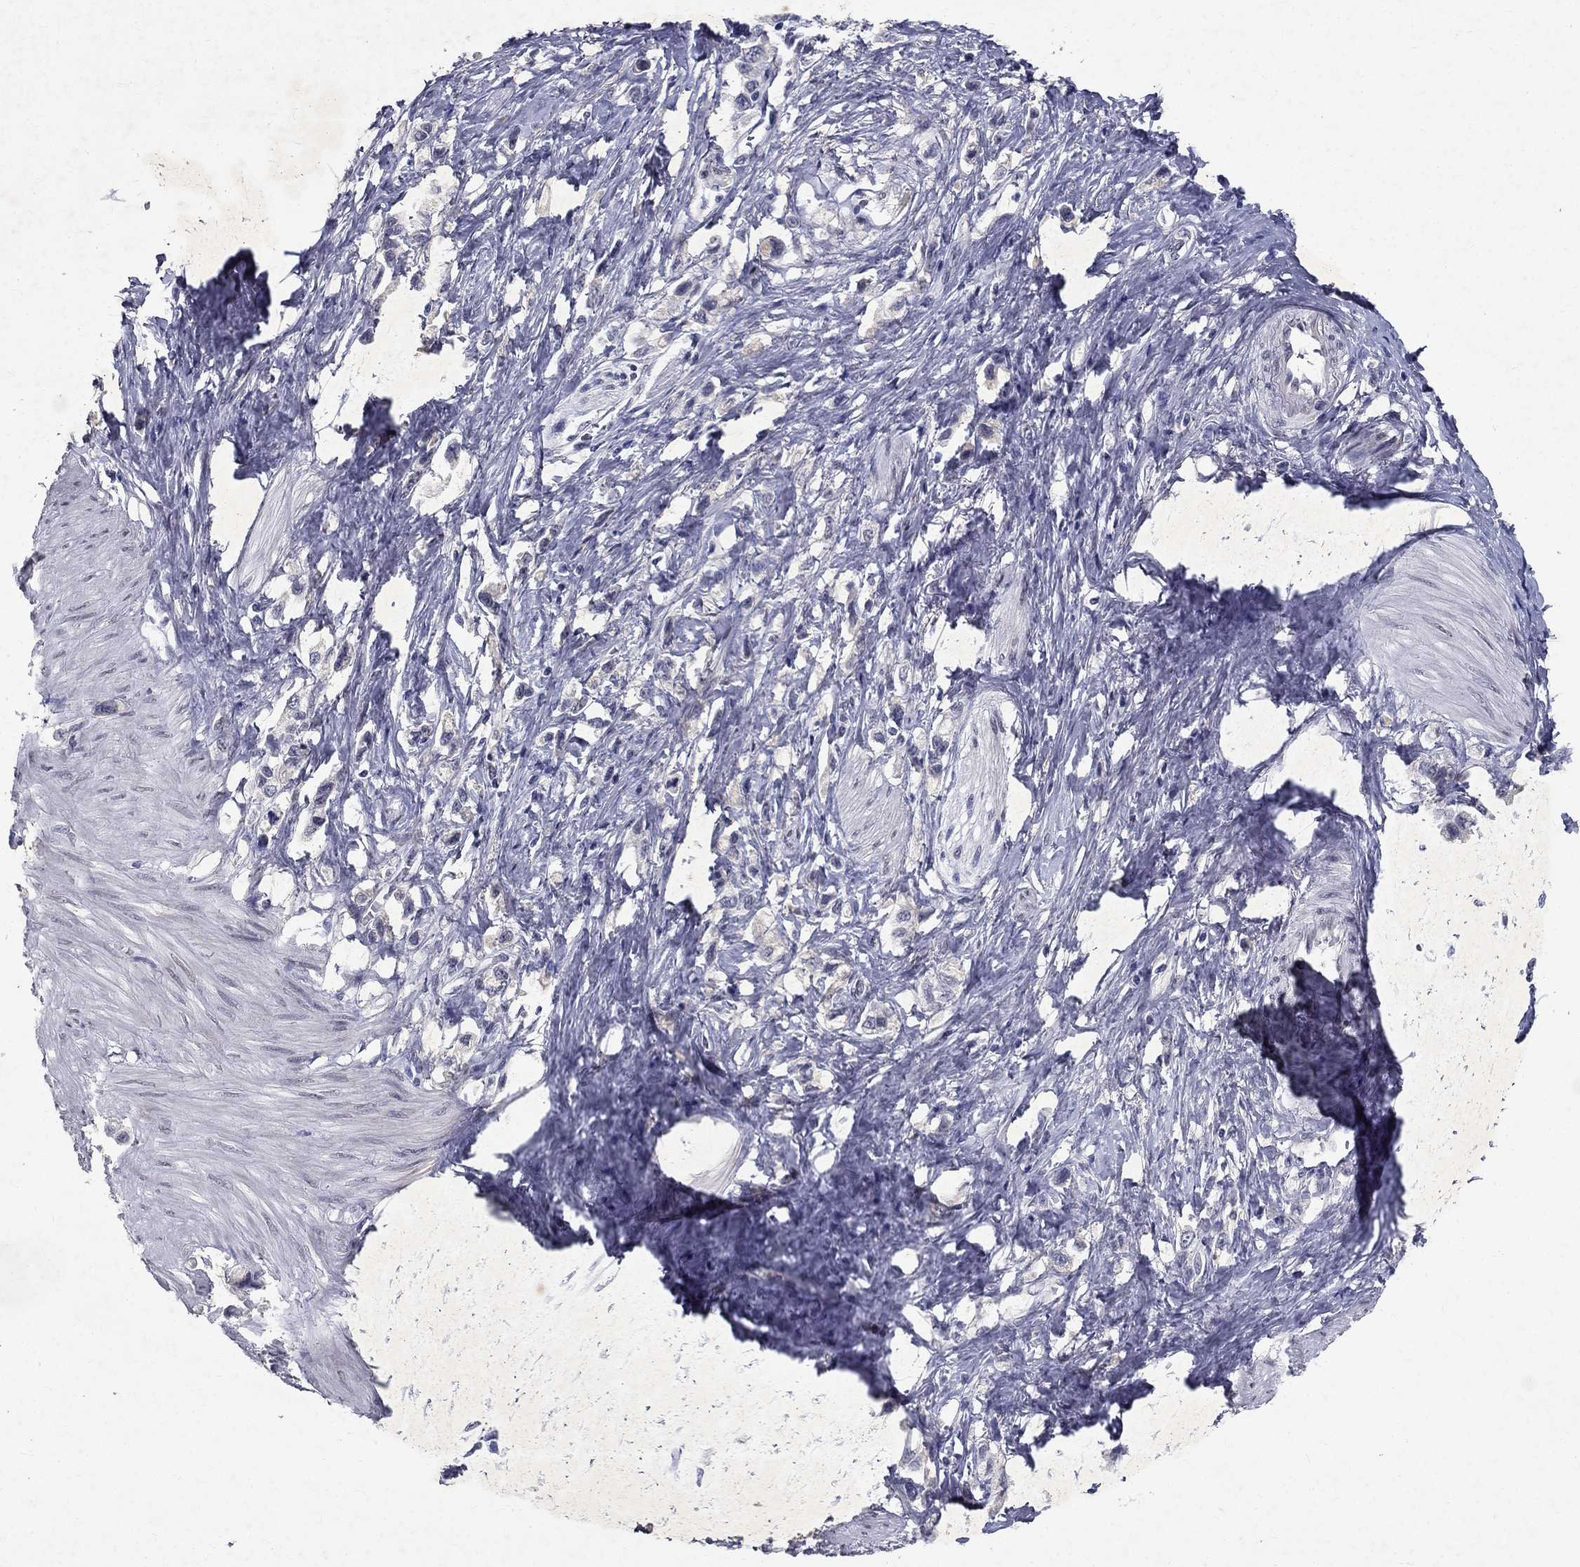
{"staining": {"intensity": "negative", "quantity": "none", "location": "none"}, "tissue": "stomach cancer", "cell_type": "Tumor cells", "image_type": "cancer", "snomed": [{"axis": "morphology", "description": "Normal tissue, NOS"}, {"axis": "morphology", "description": "Adenocarcinoma, NOS"}, {"axis": "morphology", "description": "Adenocarcinoma, High grade"}, {"axis": "topography", "description": "Stomach, upper"}, {"axis": "topography", "description": "Stomach"}], "caption": "This is an immunohistochemistry photomicrograph of human adenocarcinoma (stomach). There is no expression in tumor cells.", "gene": "RBFOX1", "patient": {"sex": "female", "age": 65}}